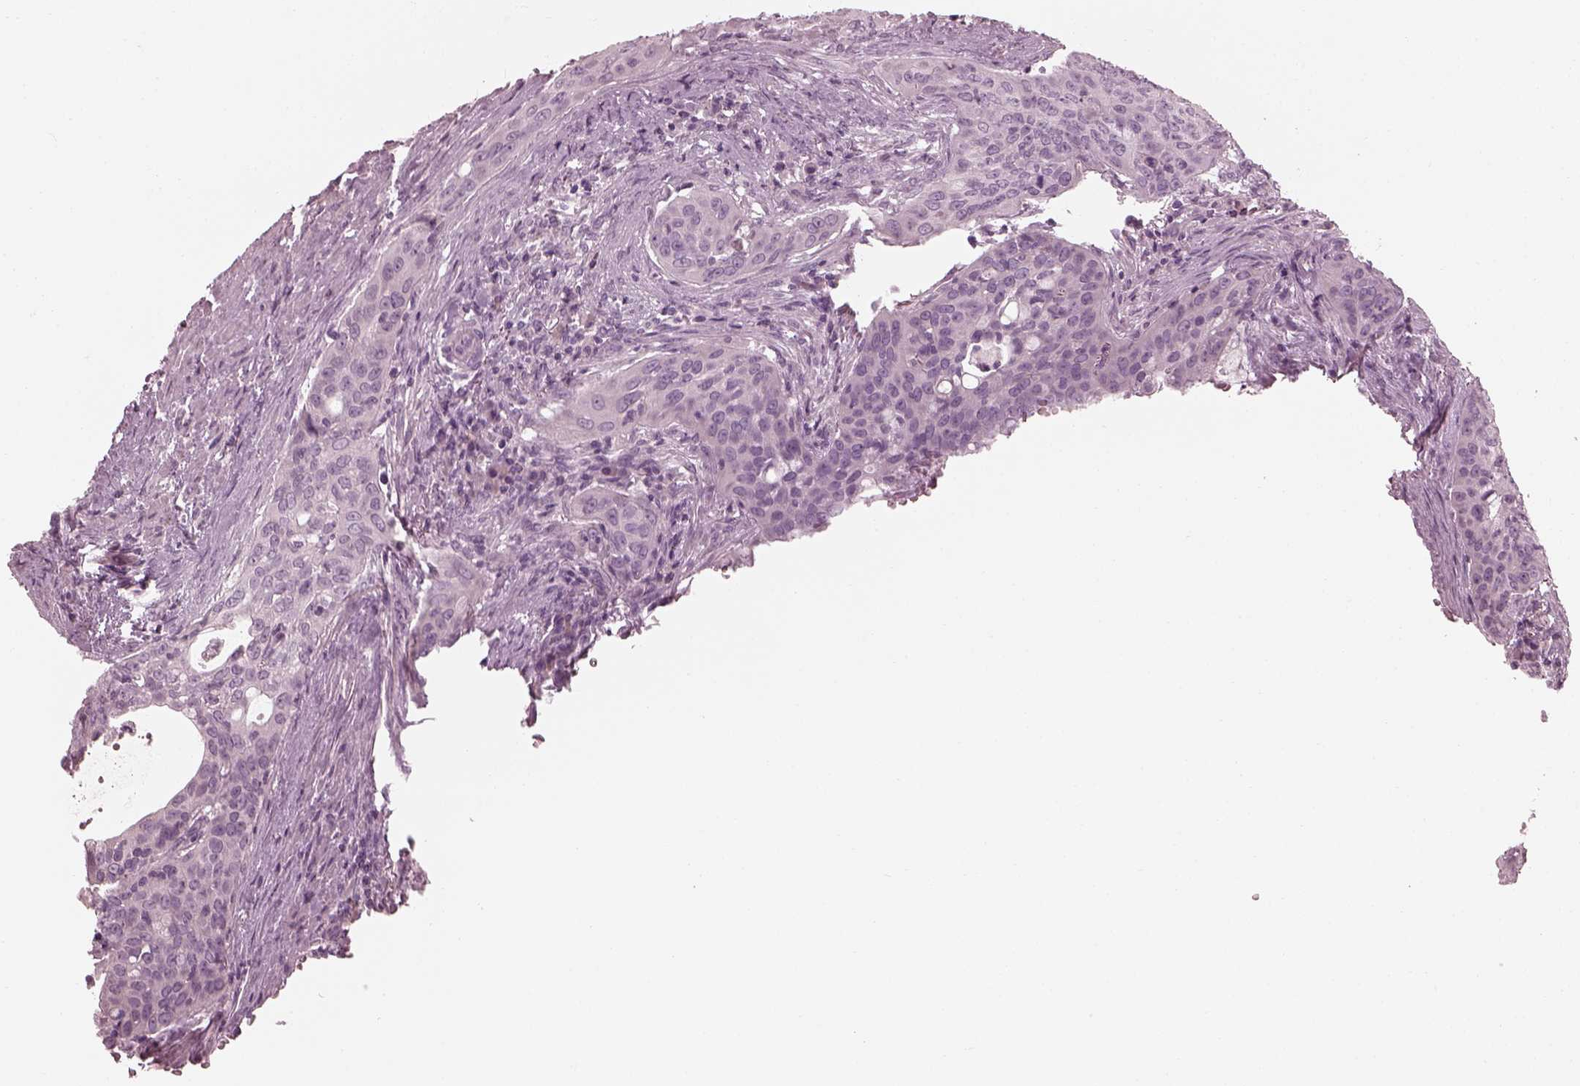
{"staining": {"intensity": "negative", "quantity": "none", "location": "none"}, "tissue": "urothelial cancer", "cell_type": "Tumor cells", "image_type": "cancer", "snomed": [{"axis": "morphology", "description": "Urothelial carcinoma, High grade"}, {"axis": "topography", "description": "Urinary bladder"}], "caption": "The immunohistochemistry image has no significant expression in tumor cells of high-grade urothelial carcinoma tissue.", "gene": "SAXO2", "patient": {"sex": "male", "age": 82}}